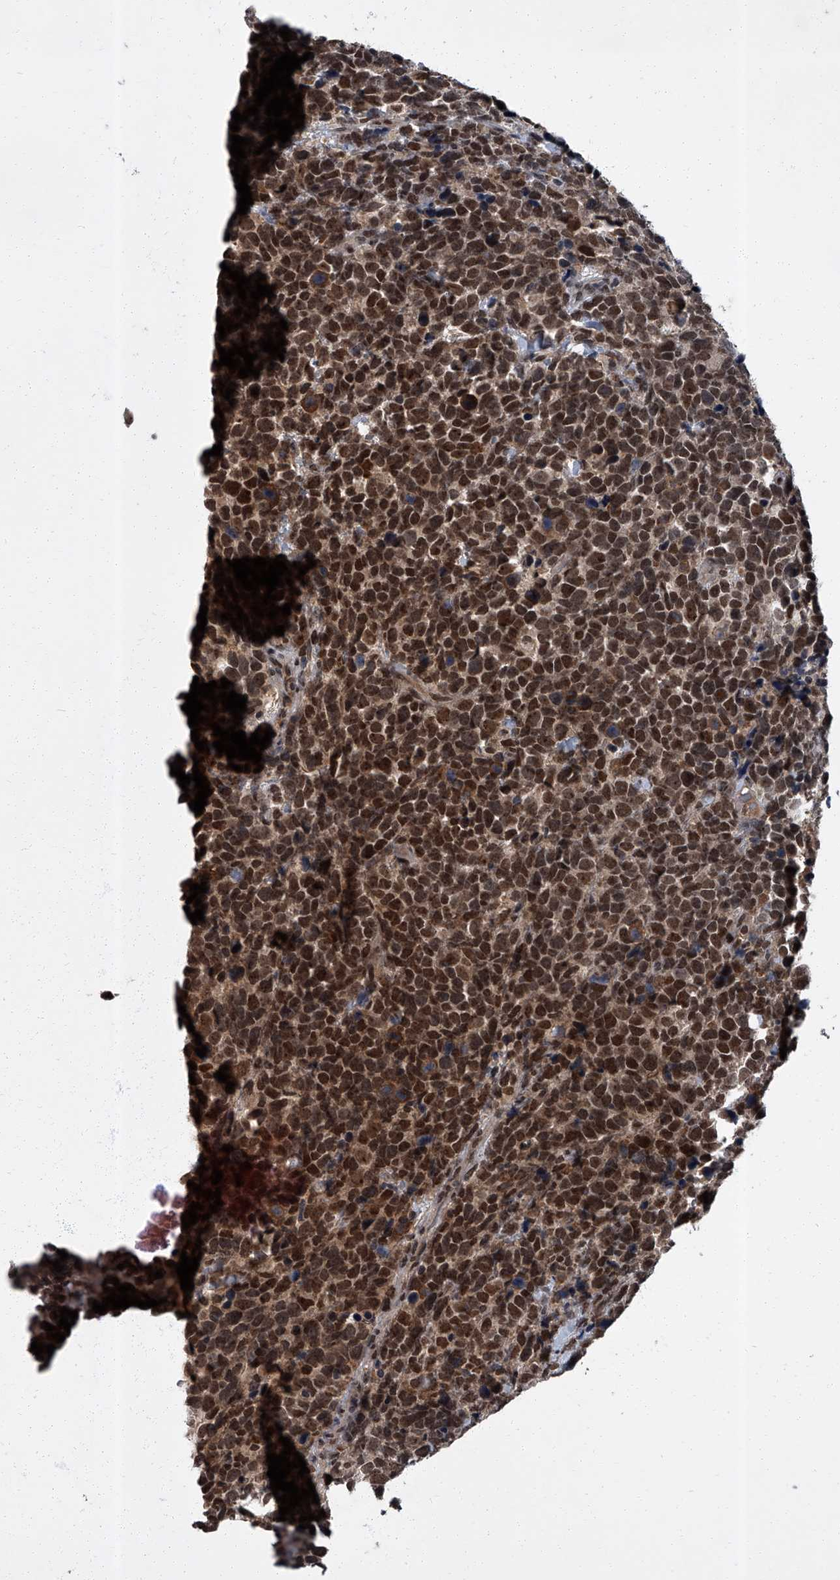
{"staining": {"intensity": "strong", "quantity": ">75%", "location": "nuclear"}, "tissue": "urothelial cancer", "cell_type": "Tumor cells", "image_type": "cancer", "snomed": [{"axis": "morphology", "description": "Urothelial carcinoma, High grade"}, {"axis": "topography", "description": "Urinary bladder"}], "caption": "Urothelial cancer stained with a protein marker displays strong staining in tumor cells.", "gene": "ZNF518B", "patient": {"sex": "female", "age": 82}}